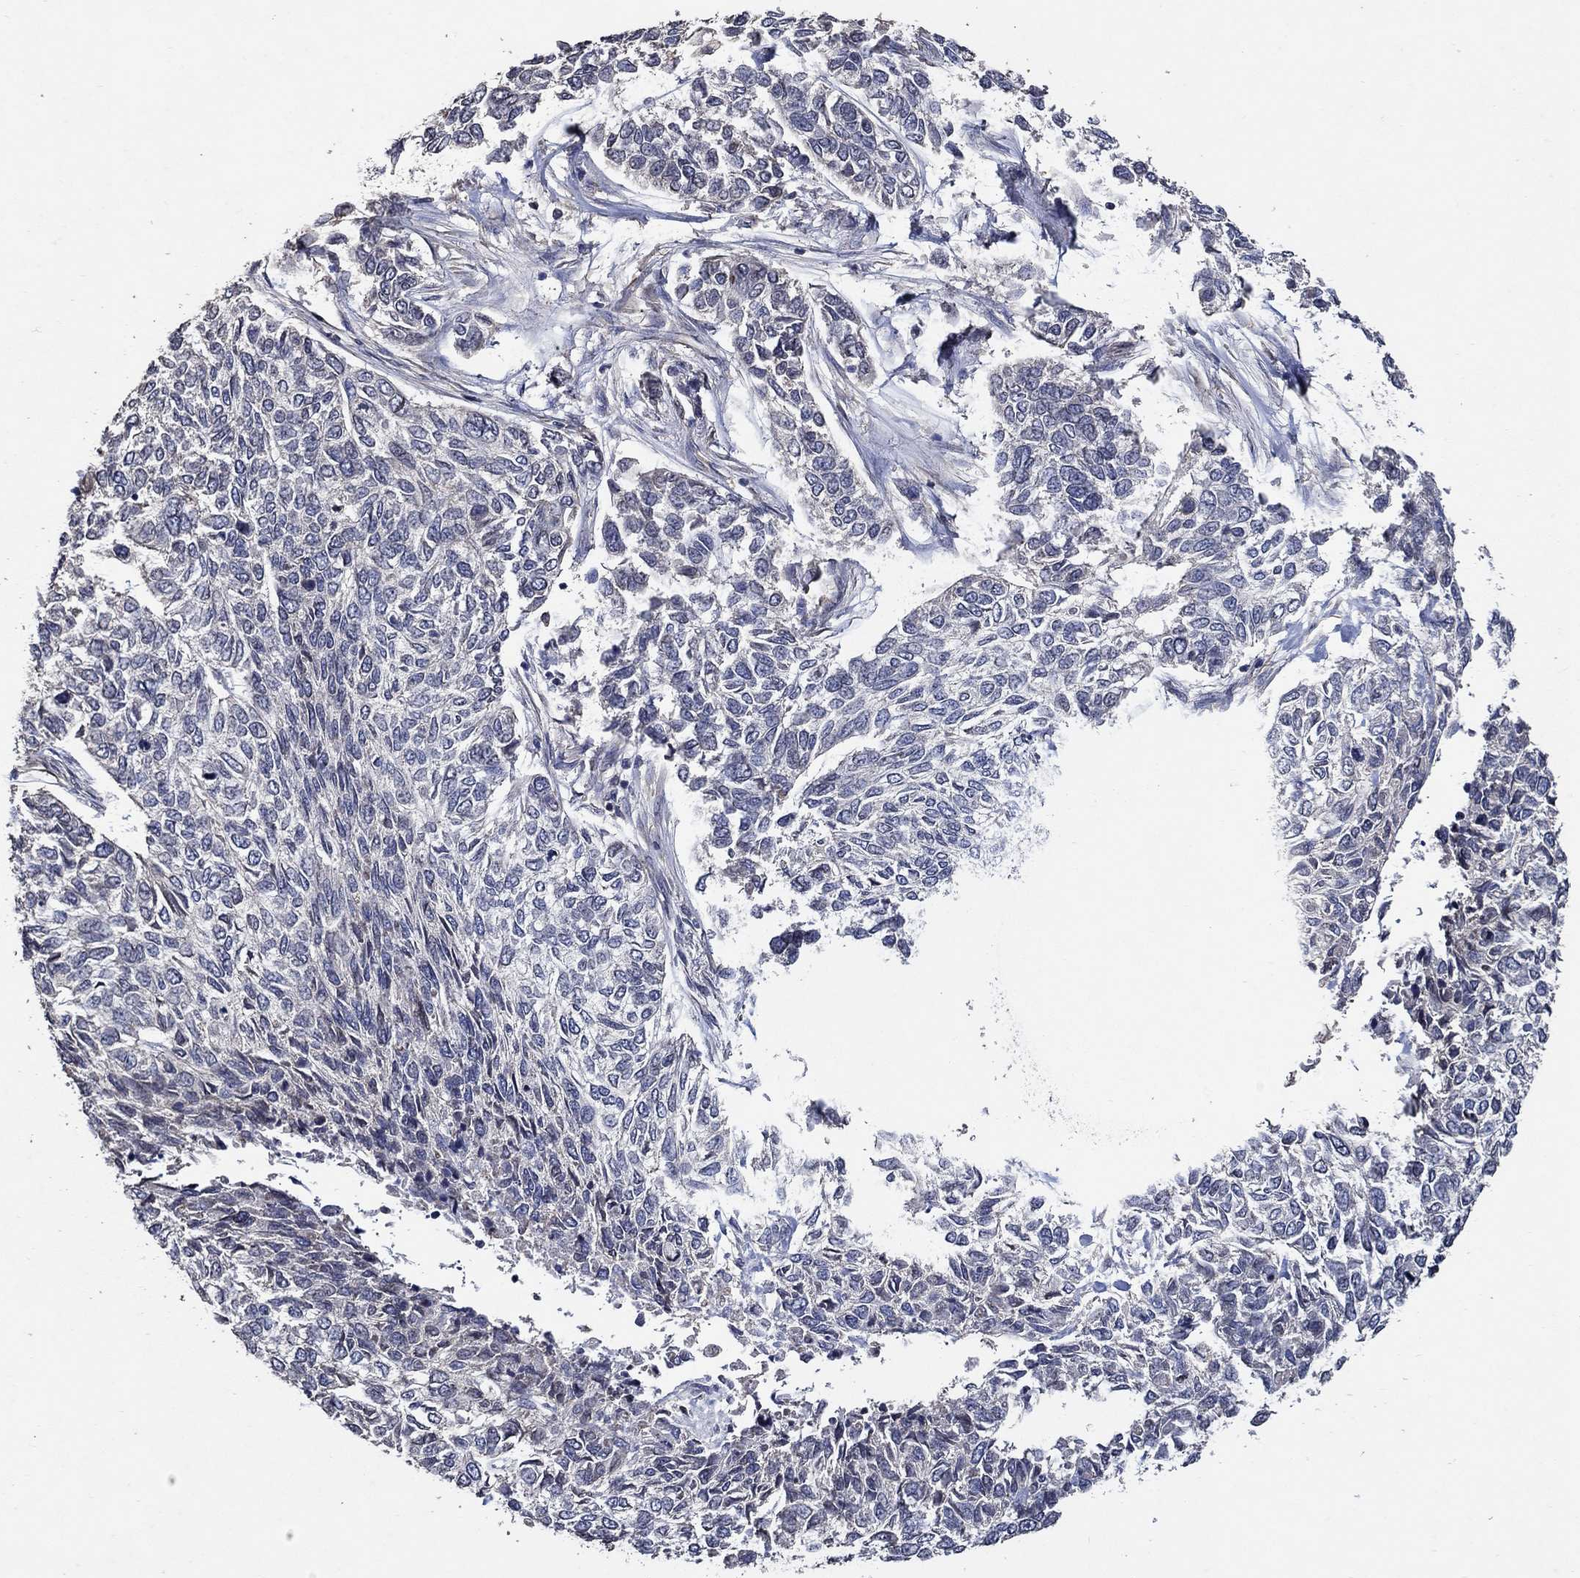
{"staining": {"intensity": "negative", "quantity": "none", "location": "none"}, "tissue": "skin cancer", "cell_type": "Tumor cells", "image_type": "cancer", "snomed": [{"axis": "morphology", "description": "Basal cell carcinoma"}, {"axis": "topography", "description": "Skin"}], "caption": "Tumor cells are negative for brown protein staining in skin basal cell carcinoma. (Stains: DAB (3,3'-diaminobenzidine) immunohistochemistry (IHC) with hematoxylin counter stain, Microscopy: brightfield microscopy at high magnification).", "gene": "HAP1", "patient": {"sex": "female", "age": 65}}